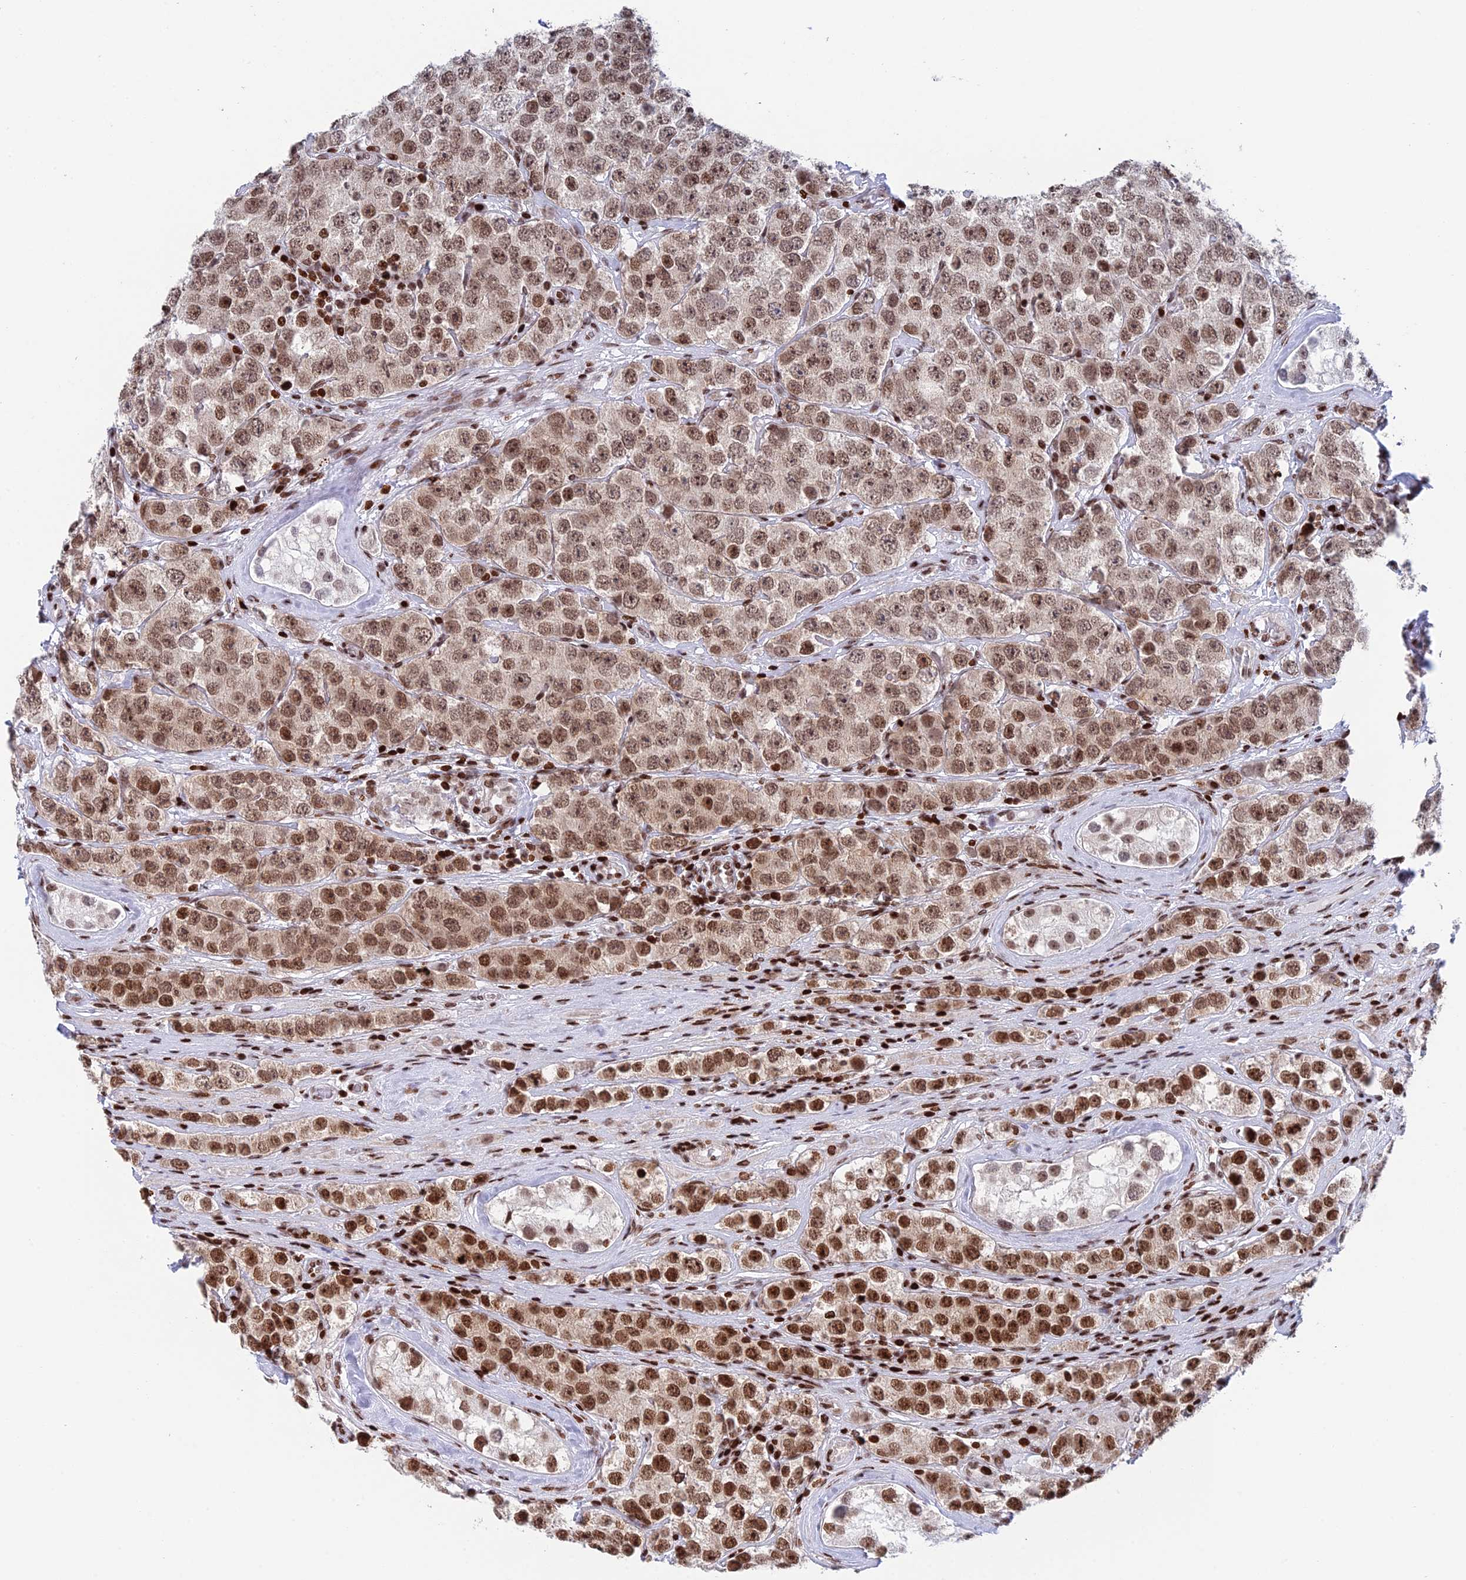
{"staining": {"intensity": "moderate", "quantity": ">75%", "location": "nuclear"}, "tissue": "testis cancer", "cell_type": "Tumor cells", "image_type": "cancer", "snomed": [{"axis": "morphology", "description": "Seminoma, NOS"}, {"axis": "topography", "description": "Testis"}], "caption": "A medium amount of moderate nuclear staining is identified in approximately >75% of tumor cells in testis cancer (seminoma) tissue. The staining is performed using DAB (3,3'-diaminobenzidine) brown chromogen to label protein expression. The nuclei are counter-stained blue using hematoxylin.", "gene": "RPAP1", "patient": {"sex": "male", "age": 28}}